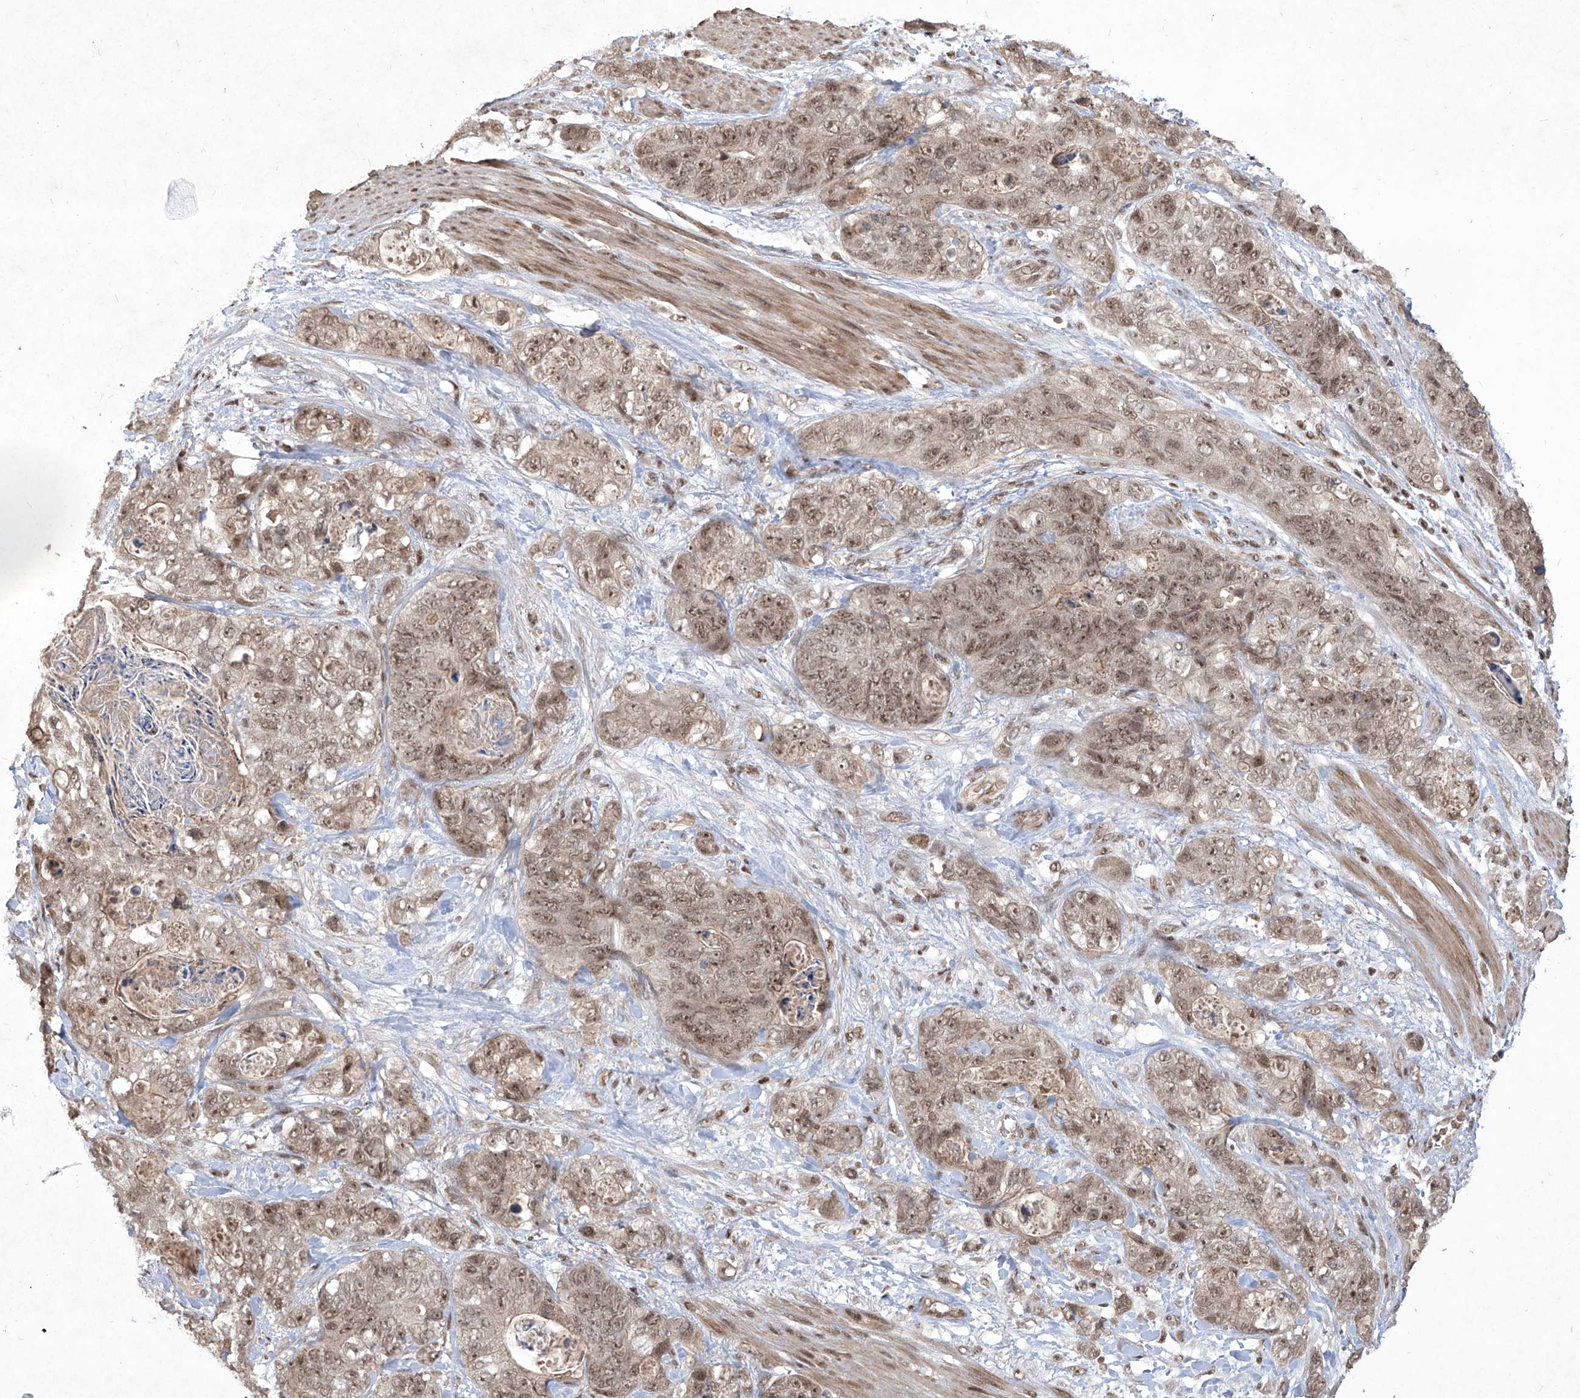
{"staining": {"intensity": "moderate", "quantity": ">75%", "location": "nuclear"}, "tissue": "stomach cancer", "cell_type": "Tumor cells", "image_type": "cancer", "snomed": [{"axis": "morphology", "description": "Normal tissue, NOS"}, {"axis": "morphology", "description": "Adenocarcinoma, NOS"}, {"axis": "topography", "description": "Stomach"}], "caption": "The histopathology image reveals immunohistochemical staining of stomach cancer (adenocarcinoma). There is moderate nuclear positivity is seen in about >75% of tumor cells.", "gene": "IRF2", "patient": {"sex": "female", "age": 89}}